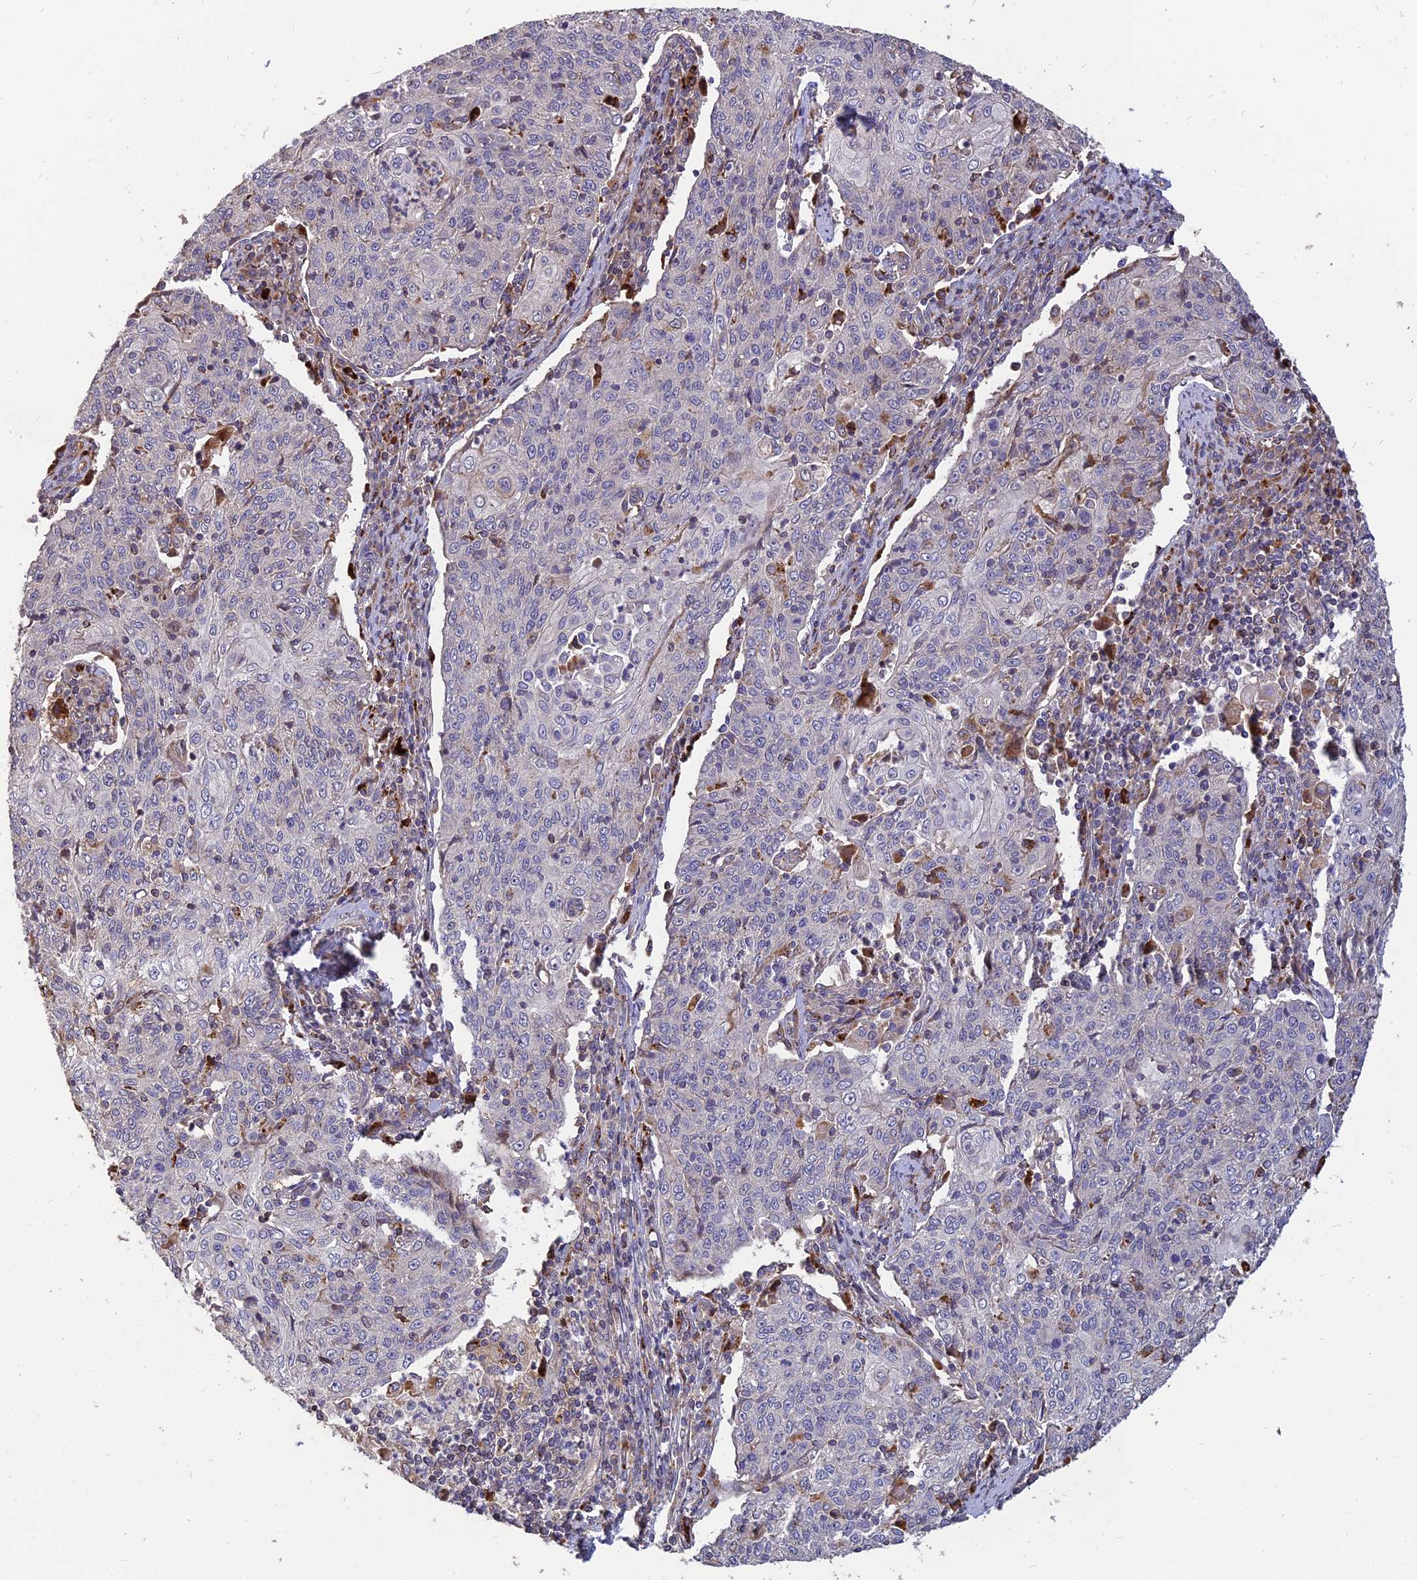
{"staining": {"intensity": "negative", "quantity": "none", "location": "none"}, "tissue": "cervical cancer", "cell_type": "Tumor cells", "image_type": "cancer", "snomed": [{"axis": "morphology", "description": "Squamous cell carcinoma, NOS"}, {"axis": "topography", "description": "Cervix"}], "caption": "DAB immunohistochemical staining of human cervical squamous cell carcinoma reveals no significant expression in tumor cells. (DAB (3,3'-diaminobenzidine) immunohistochemistry with hematoxylin counter stain).", "gene": "ST3GAL6", "patient": {"sex": "female", "age": 48}}